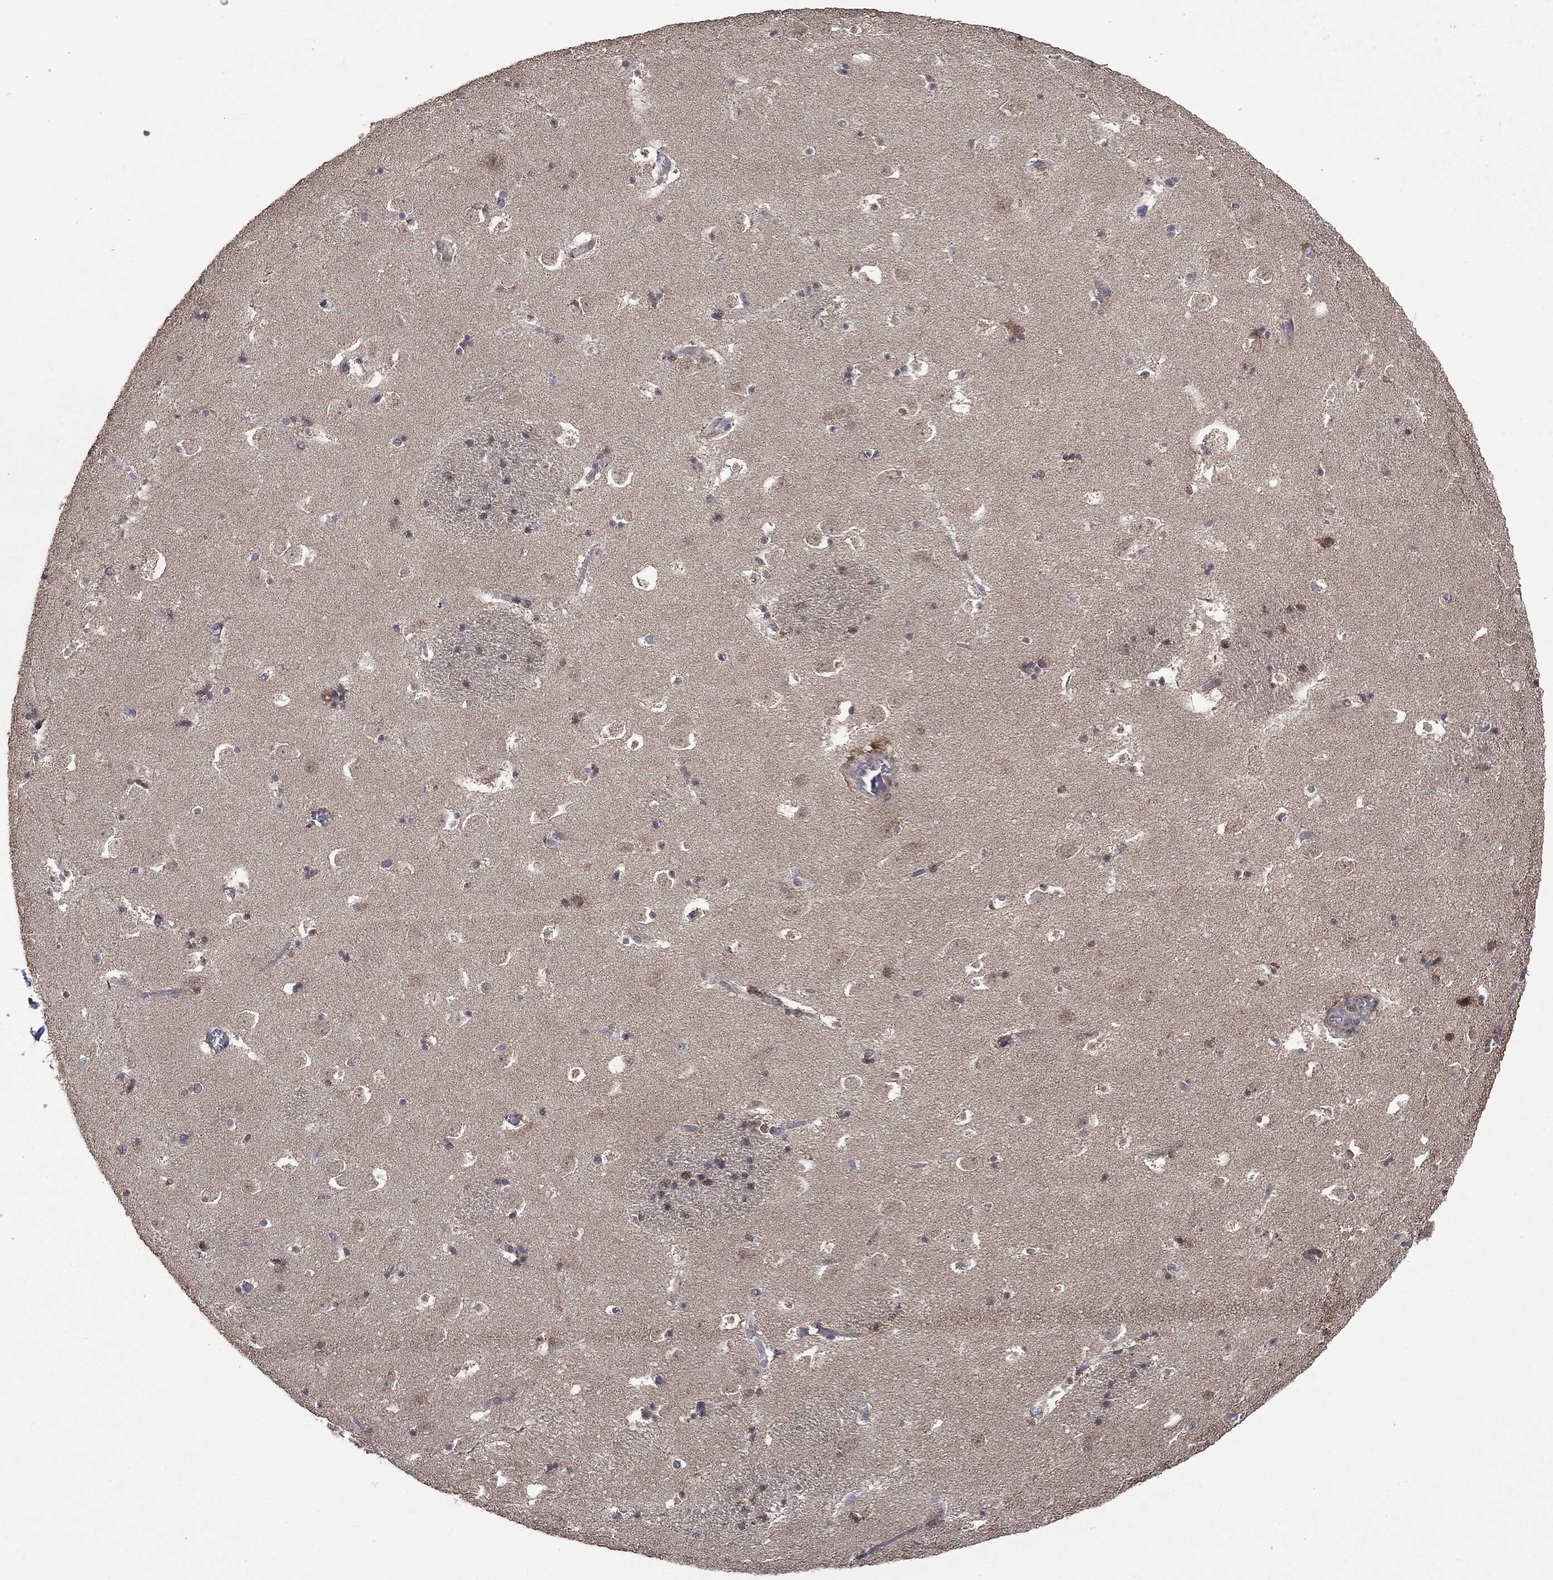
{"staining": {"intensity": "negative", "quantity": "none", "location": "none"}, "tissue": "caudate", "cell_type": "Glial cells", "image_type": "normal", "snomed": [{"axis": "morphology", "description": "Normal tissue, NOS"}, {"axis": "topography", "description": "Lateral ventricle wall"}], "caption": "A photomicrograph of human caudate is negative for staining in glial cells. (DAB IHC, high magnification).", "gene": "MTOR", "patient": {"sex": "female", "age": 42}}